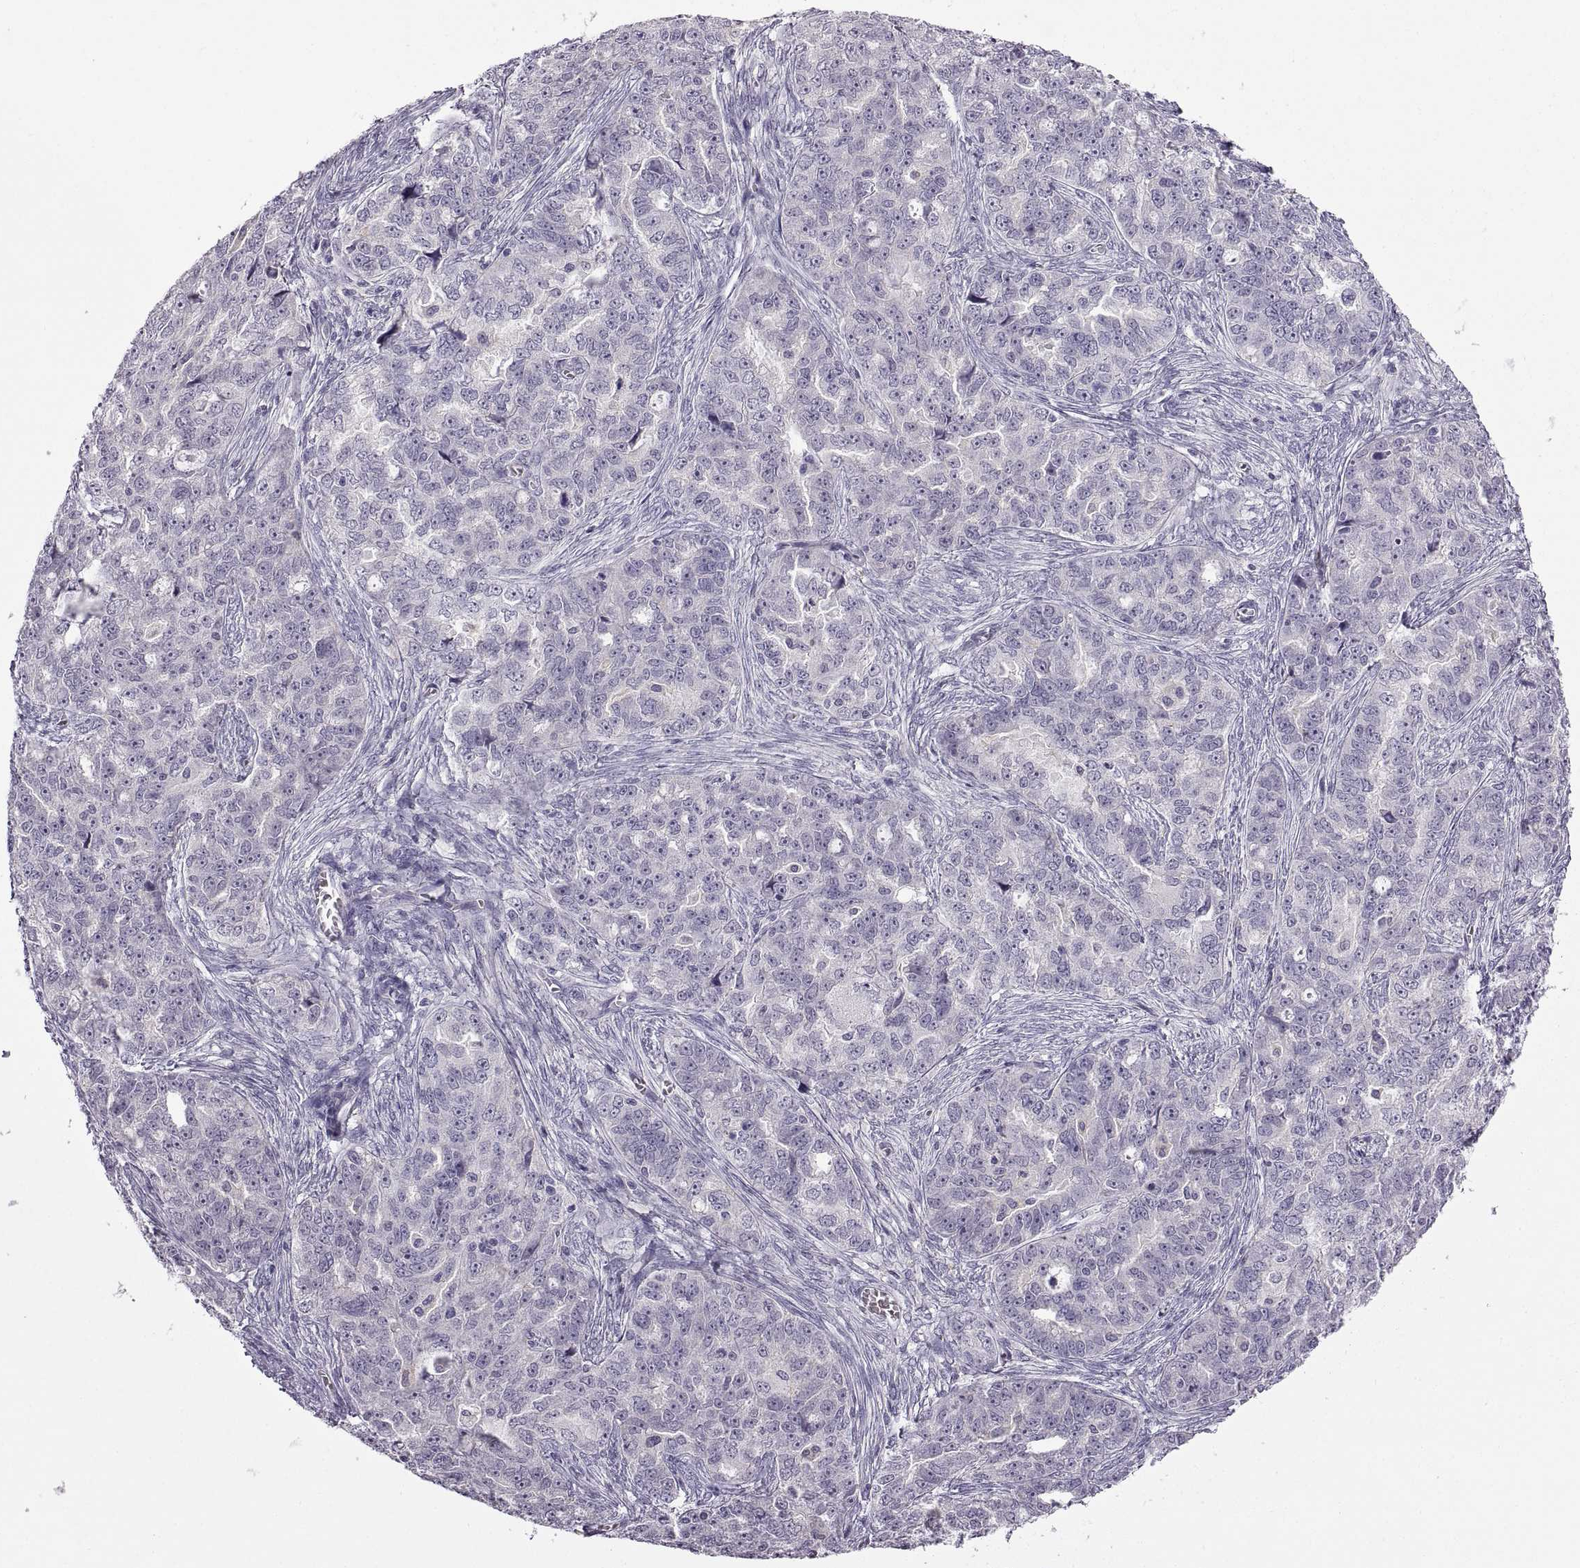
{"staining": {"intensity": "negative", "quantity": "none", "location": "none"}, "tissue": "ovarian cancer", "cell_type": "Tumor cells", "image_type": "cancer", "snomed": [{"axis": "morphology", "description": "Cystadenocarcinoma, serous, NOS"}, {"axis": "topography", "description": "Ovary"}], "caption": "IHC histopathology image of neoplastic tissue: human serous cystadenocarcinoma (ovarian) stained with DAB (3,3'-diaminobenzidine) demonstrates no significant protein expression in tumor cells.", "gene": "MEIOC", "patient": {"sex": "female", "age": 51}}